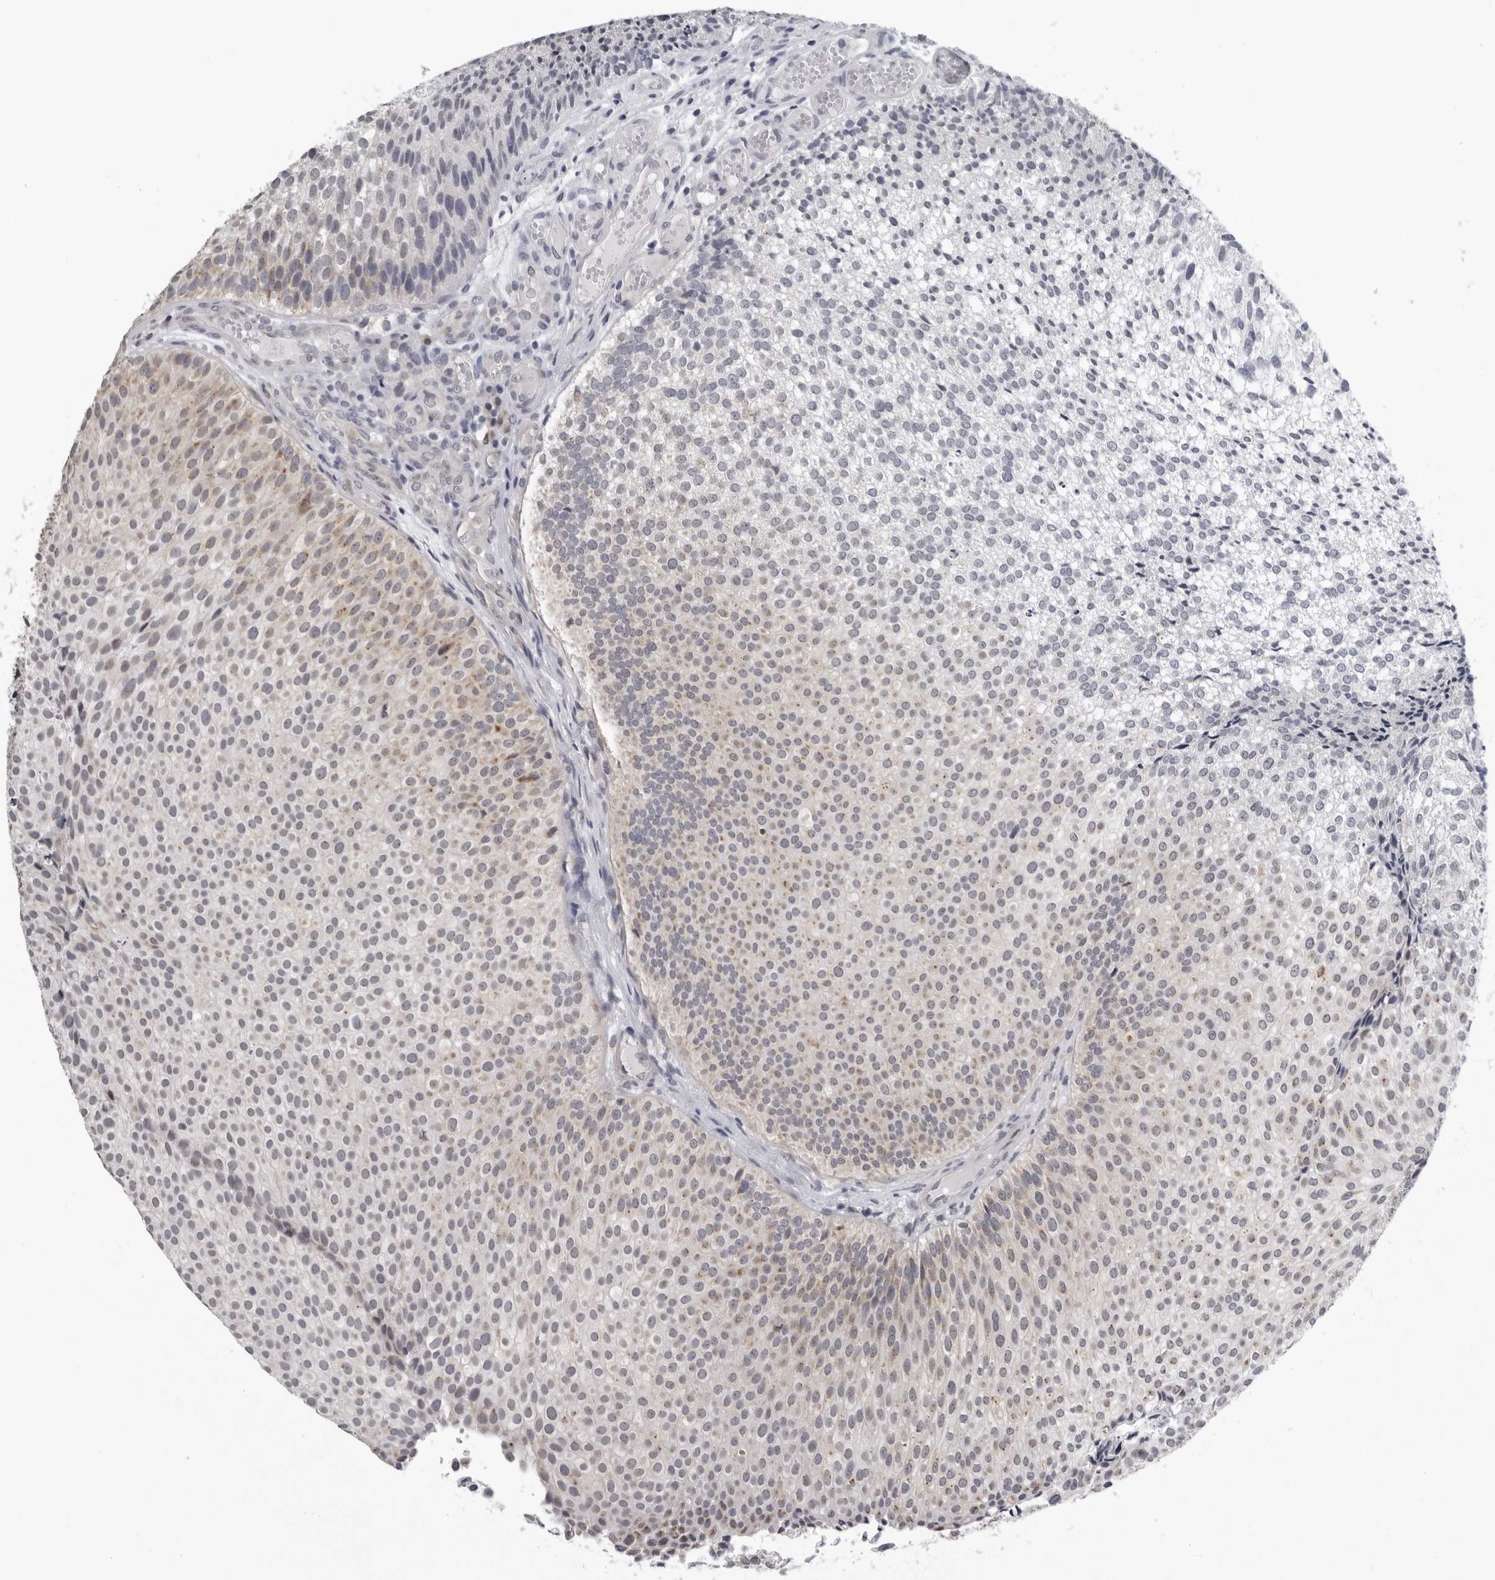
{"staining": {"intensity": "moderate", "quantity": "<25%", "location": "cytoplasmic/membranous"}, "tissue": "urothelial cancer", "cell_type": "Tumor cells", "image_type": "cancer", "snomed": [{"axis": "morphology", "description": "Urothelial carcinoma, Low grade"}, {"axis": "topography", "description": "Urinary bladder"}], "caption": "Immunohistochemical staining of urothelial cancer reveals moderate cytoplasmic/membranous protein positivity in about <25% of tumor cells. Immunohistochemistry (ihc) stains the protein of interest in brown and the nuclei are stained blue.", "gene": "CPT2", "patient": {"sex": "male", "age": 86}}